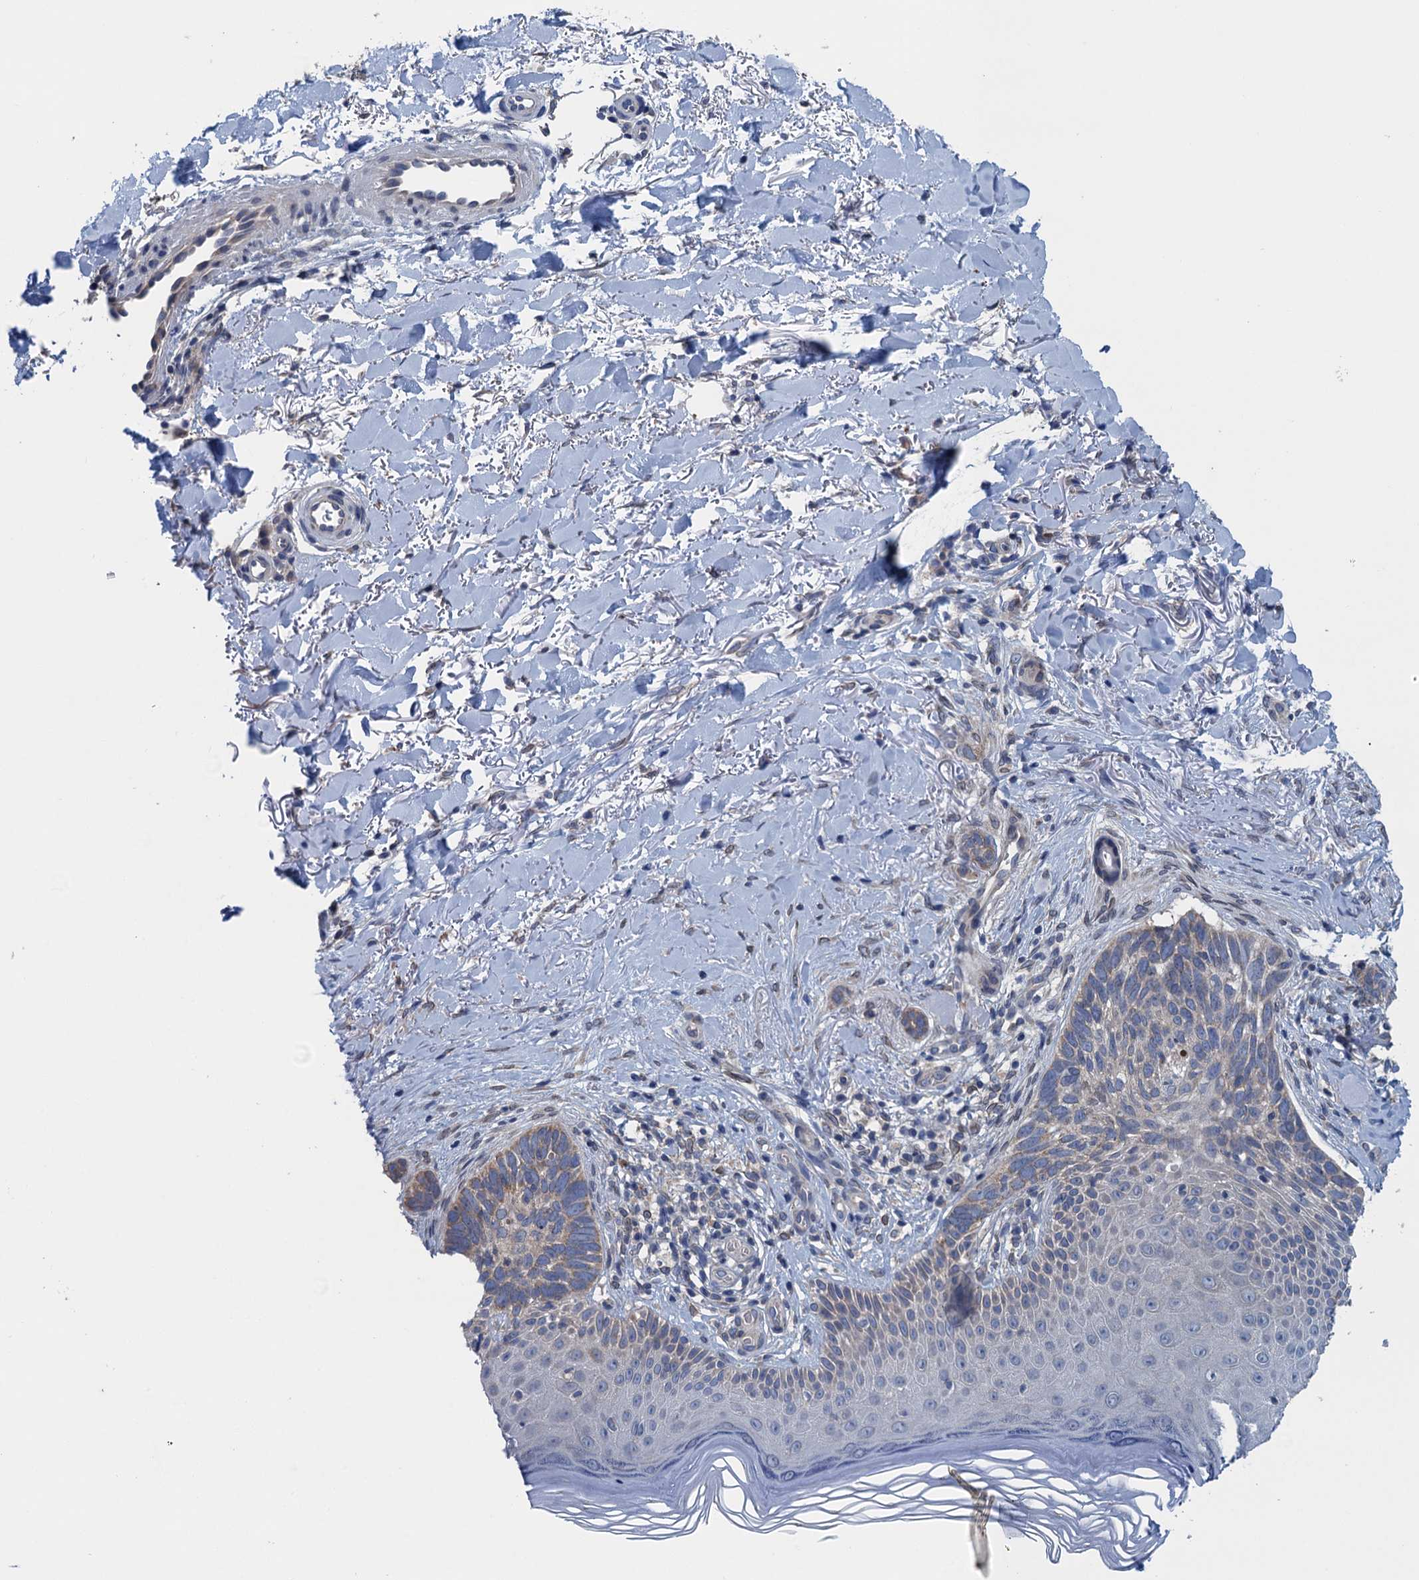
{"staining": {"intensity": "weak", "quantity": "25%-75%", "location": "cytoplasmic/membranous"}, "tissue": "skin cancer", "cell_type": "Tumor cells", "image_type": "cancer", "snomed": [{"axis": "morphology", "description": "Normal tissue, NOS"}, {"axis": "morphology", "description": "Basal cell carcinoma"}, {"axis": "topography", "description": "Skin"}], "caption": "Immunohistochemistry (IHC) (DAB) staining of human basal cell carcinoma (skin) shows weak cytoplasmic/membranous protein expression in approximately 25%-75% of tumor cells.", "gene": "CTU2", "patient": {"sex": "female", "age": 67}}